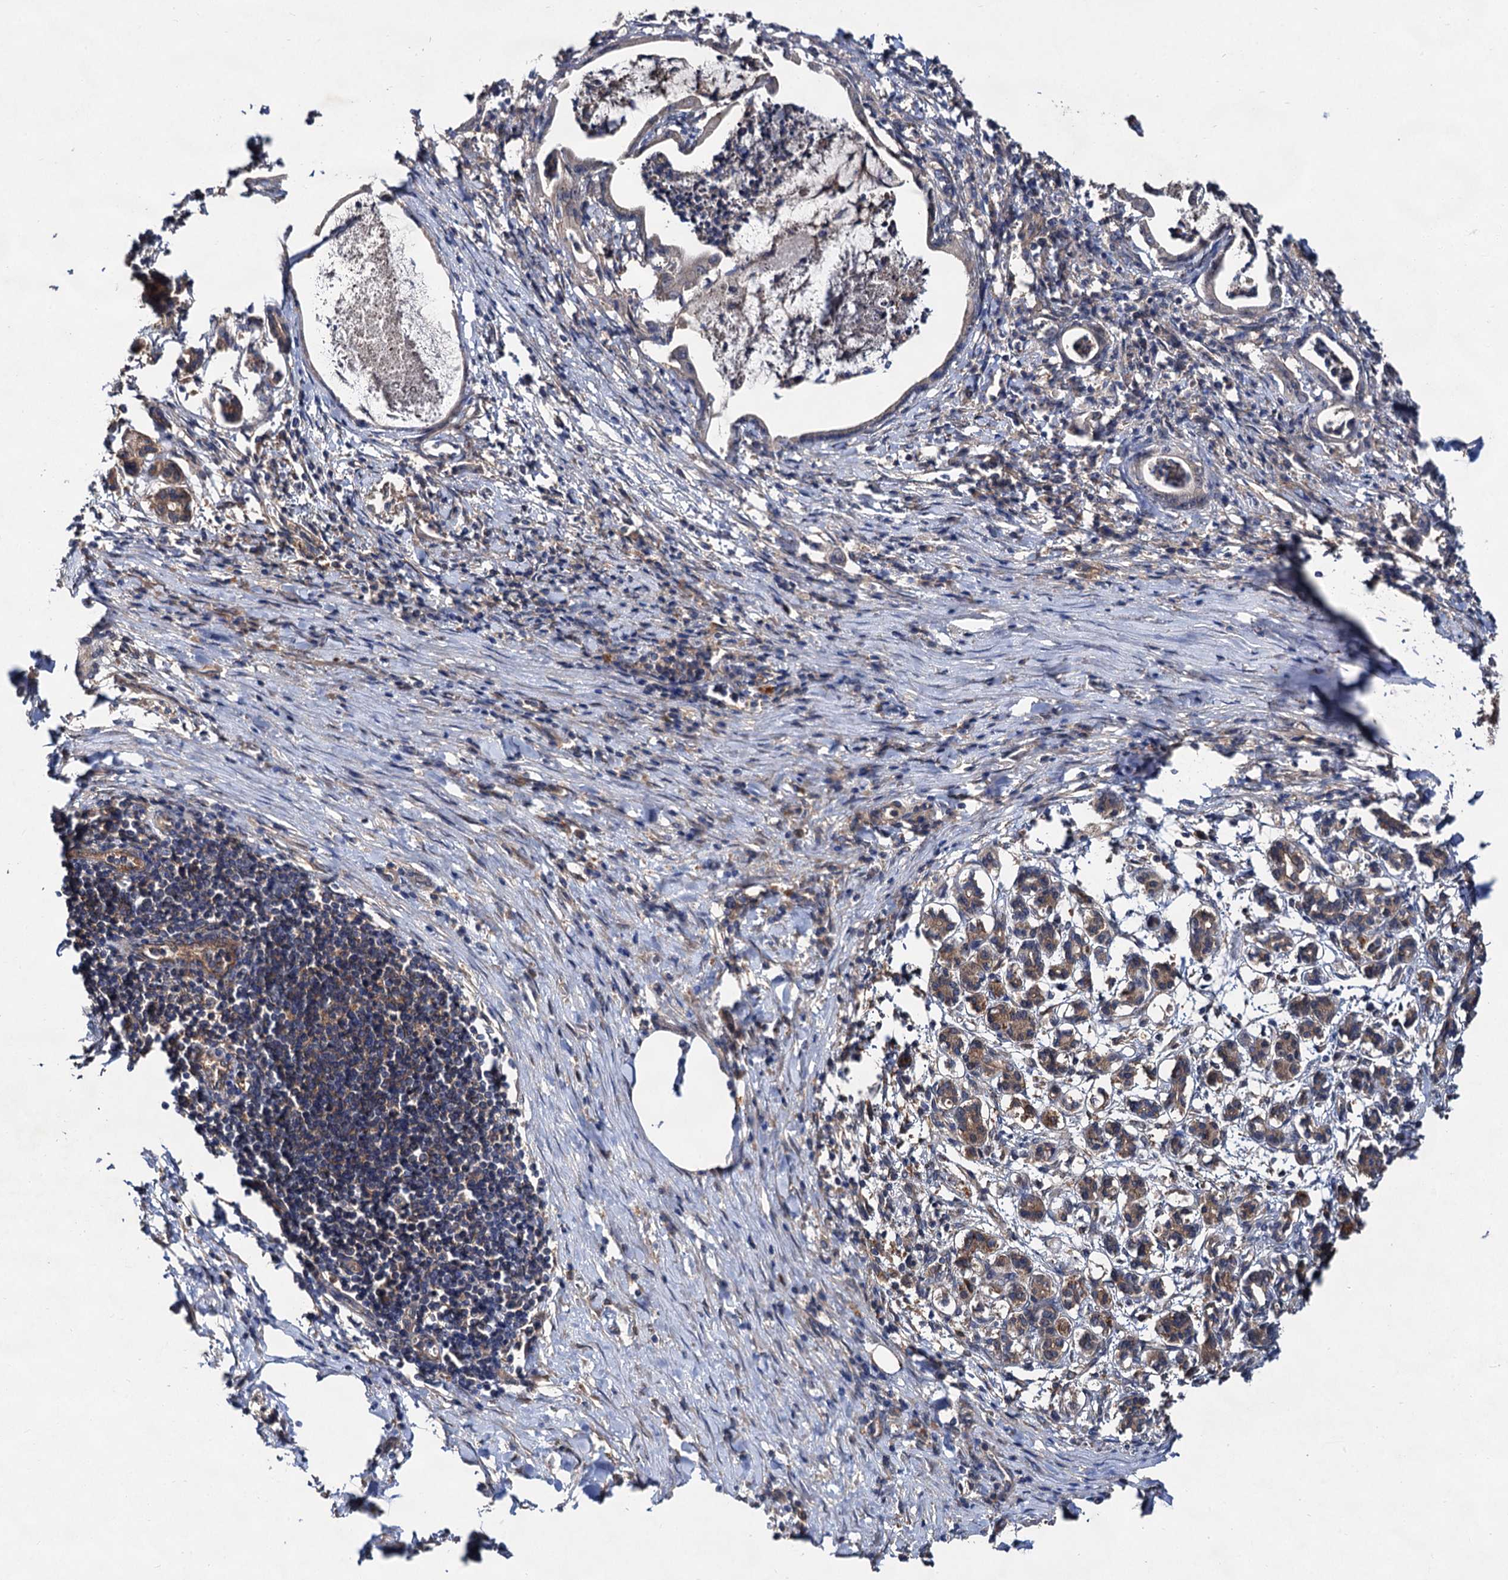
{"staining": {"intensity": "negative", "quantity": "none", "location": "none"}, "tissue": "pancreatic cancer", "cell_type": "Tumor cells", "image_type": "cancer", "snomed": [{"axis": "morphology", "description": "Adenocarcinoma, NOS"}, {"axis": "topography", "description": "Pancreas"}], "caption": "An immunohistochemistry image of pancreatic cancer (adenocarcinoma) is shown. There is no staining in tumor cells of pancreatic cancer (adenocarcinoma). The staining is performed using DAB (3,3'-diaminobenzidine) brown chromogen with nuclei counter-stained in using hematoxylin.", "gene": "VPS29", "patient": {"sex": "female", "age": 55}}